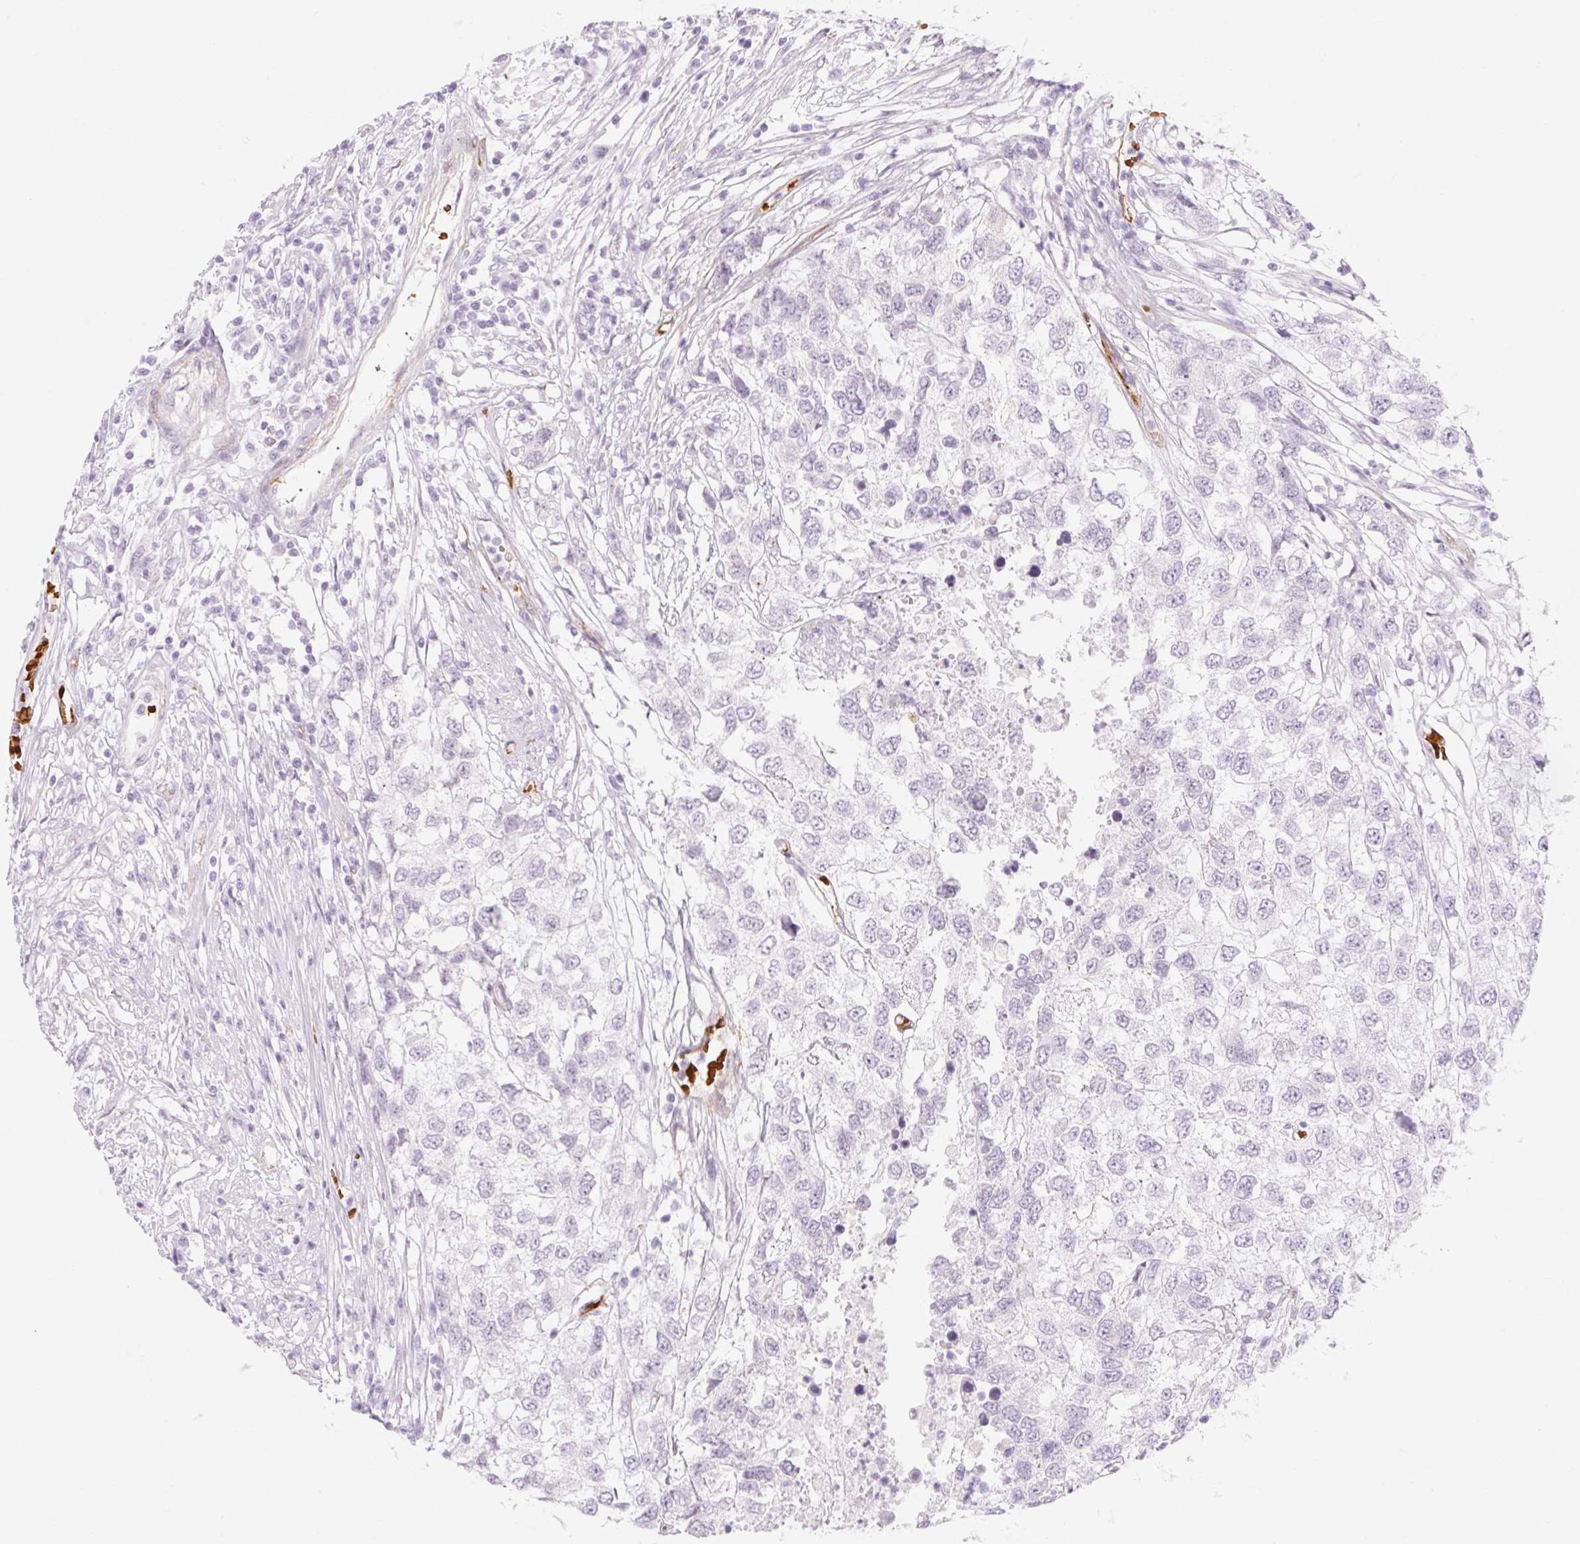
{"staining": {"intensity": "negative", "quantity": "none", "location": "none"}, "tissue": "testis cancer", "cell_type": "Tumor cells", "image_type": "cancer", "snomed": [{"axis": "morphology", "description": "Carcinoma, Embryonal, NOS"}, {"axis": "topography", "description": "Testis"}], "caption": "Immunohistochemical staining of embryonal carcinoma (testis) demonstrates no significant staining in tumor cells. (DAB immunohistochemistry visualized using brightfield microscopy, high magnification).", "gene": "TAF1L", "patient": {"sex": "male", "age": 83}}